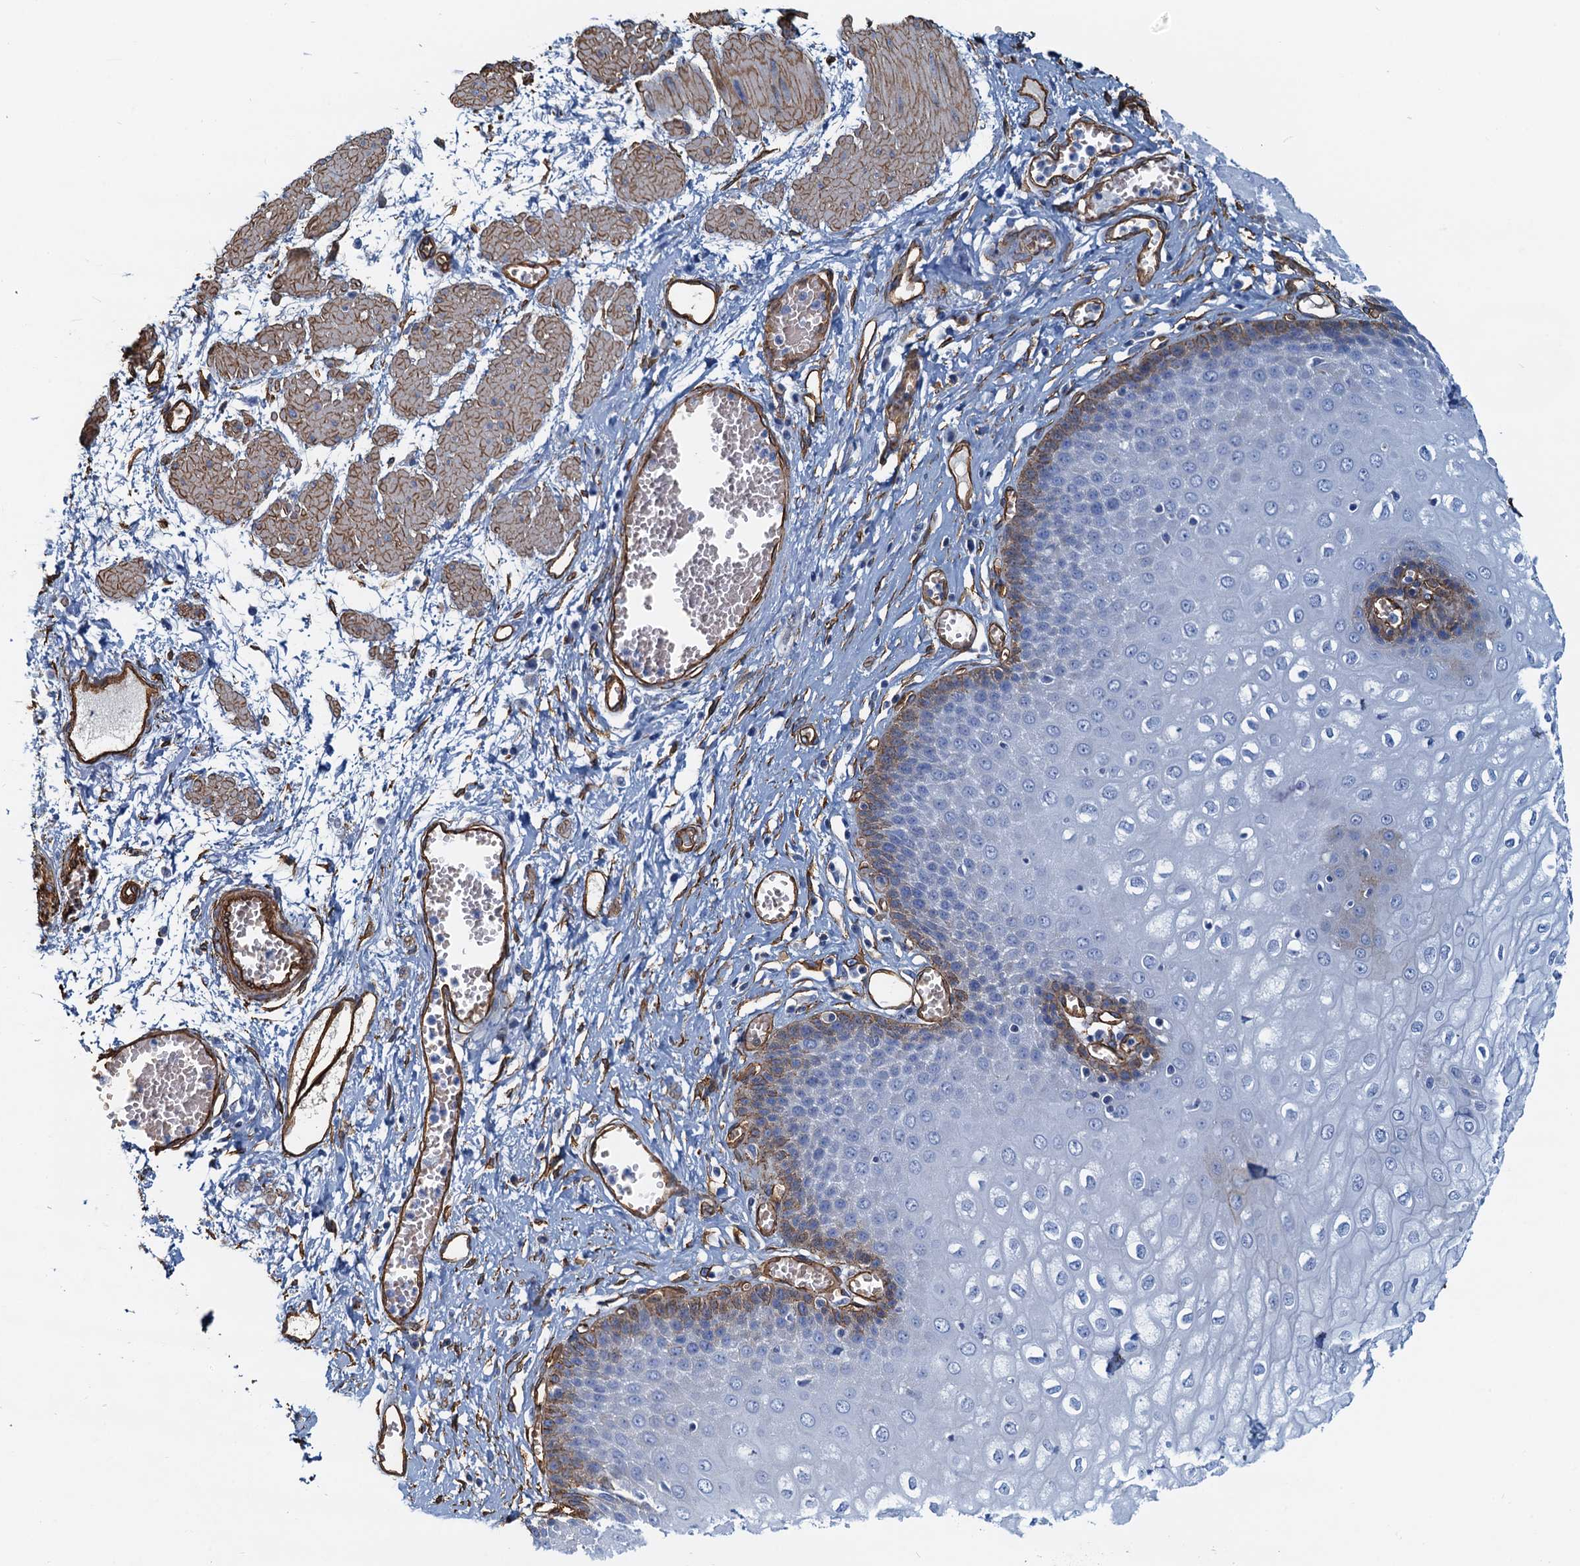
{"staining": {"intensity": "moderate", "quantity": "<25%", "location": "cytoplasmic/membranous"}, "tissue": "esophagus", "cell_type": "Squamous epithelial cells", "image_type": "normal", "snomed": [{"axis": "morphology", "description": "Normal tissue, NOS"}, {"axis": "topography", "description": "Esophagus"}], "caption": "A histopathology image showing moderate cytoplasmic/membranous staining in about <25% of squamous epithelial cells in normal esophagus, as visualized by brown immunohistochemical staining.", "gene": "DGKG", "patient": {"sex": "male", "age": 60}}